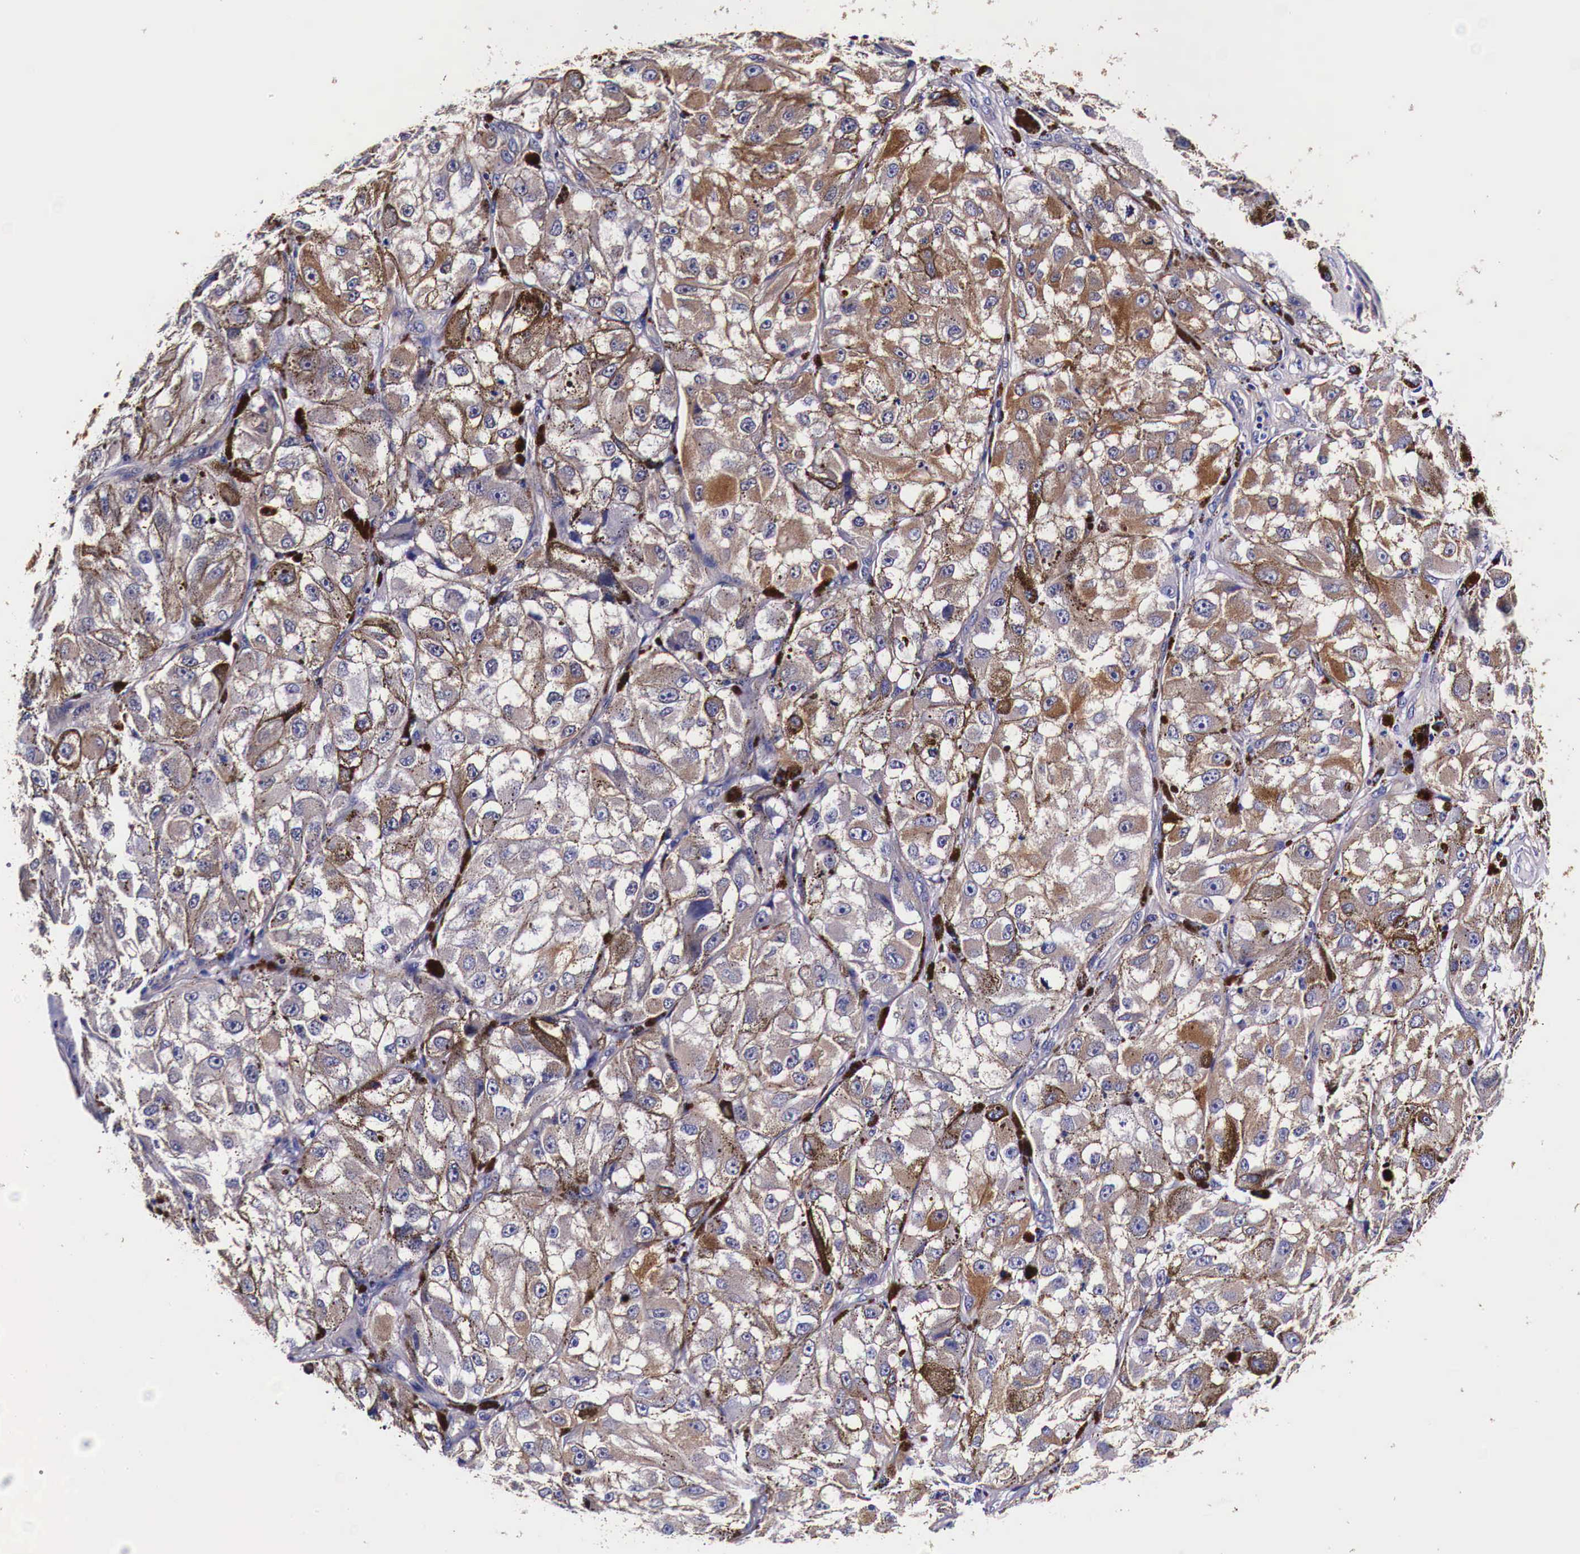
{"staining": {"intensity": "moderate", "quantity": "25%-75%", "location": "cytoplasmic/membranous"}, "tissue": "melanoma", "cell_type": "Tumor cells", "image_type": "cancer", "snomed": [{"axis": "morphology", "description": "Malignant melanoma, NOS"}, {"axis": "topography", "description": "Skin"}], "caption": "Malignant melanoma tissue exhibits moderate cytoplasmic/membranous expression in approximately 25%-75% of tumor cells, visualized by immunohistochemistry.", "gene": "HSPB1", "patient": {"sex": "male", "age": 67}}